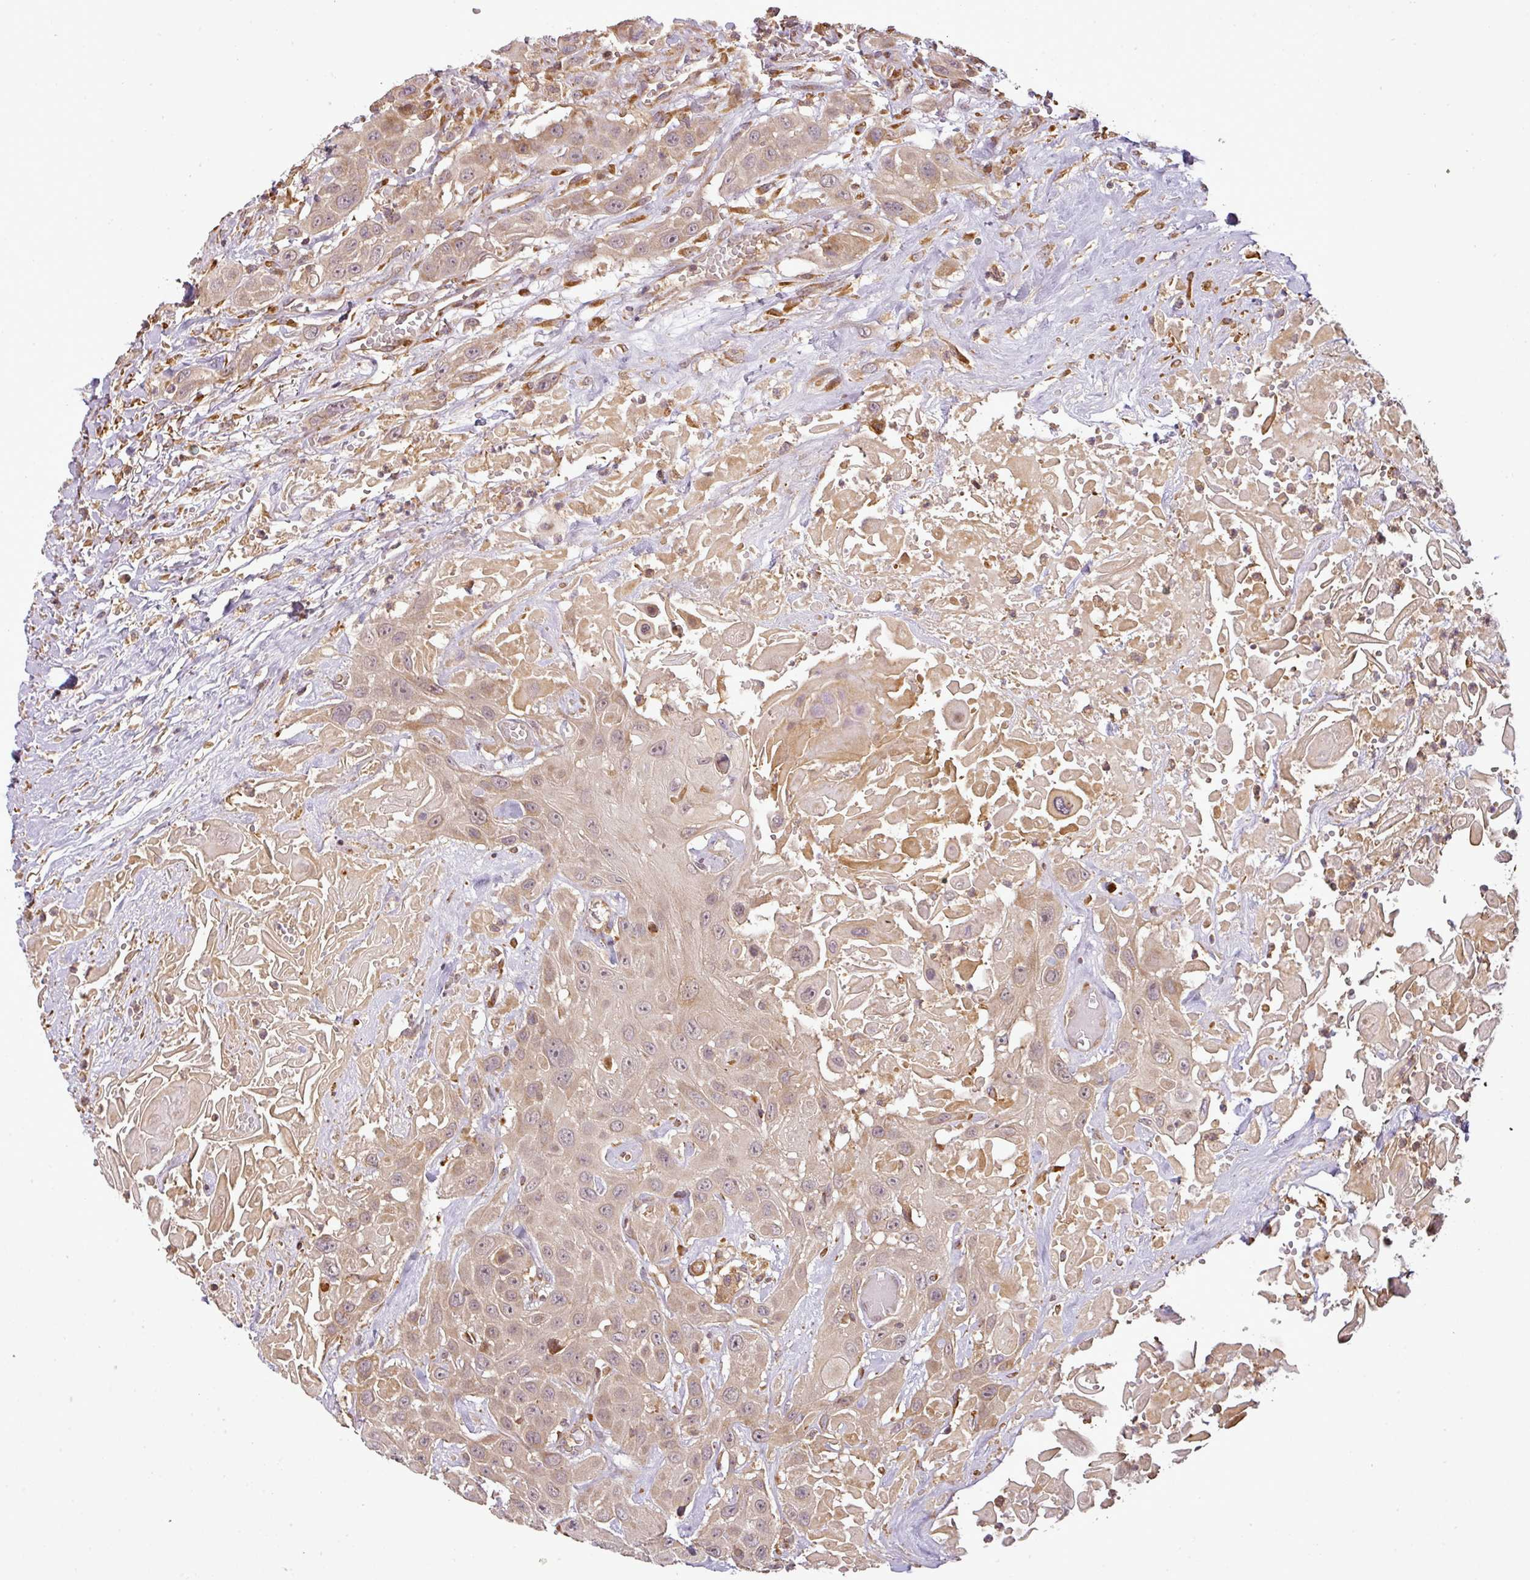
{"staining": {"intensity": "weak", "quantity": ">75%", "location": "cytoplasmic/membranous,nuclear"}, "tissue": "head and neck cancer", "cell_type": "Tumor cells", "image_type": "cancer", "snomed": [{"axis": "morphology", "description": "Squamous cell carcinoma, NOS"}, {"axis": "topography", "description": "Head-Neck"}], "caption": "IHC (DAB (3,3'-diaminobenzidine)) staining of human head and neck squamous cell carcinoma reveals weak cytoplasmic/membranous and nuclear protein expression in approximately >75% of tumor cells.", "gene": "FAIM", "patient": {"sex": "male", "age": 81}}